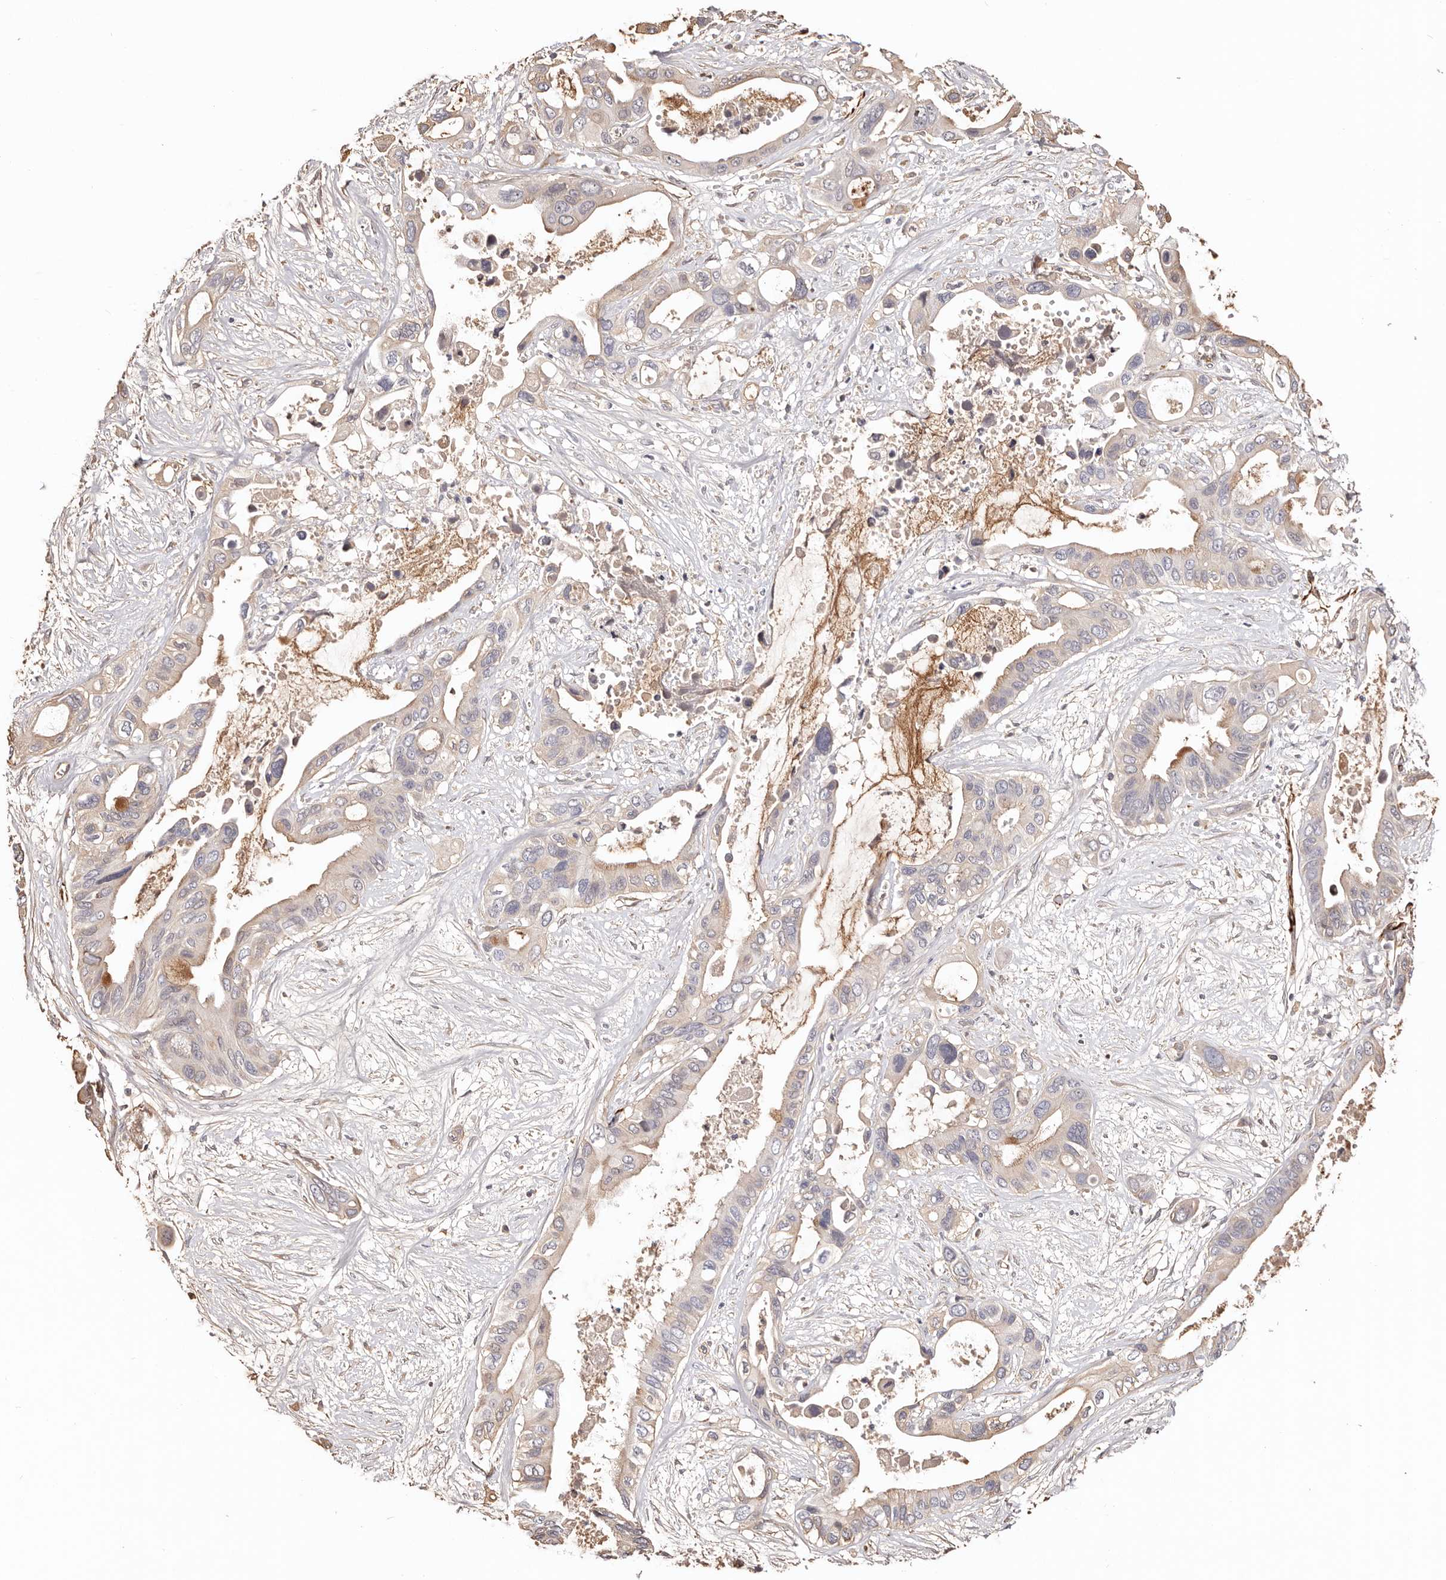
{"staining": {"intensity": "weak", "quantity": "<25%", "location": "cytoplasmic/membranous"}, "tissue": "pancreatic cancer", "cell_type": "Tumor cells", "image_type": "cancer", "snomed": [{"axis": "morphology", "description": "Adenocarcinoma, NOS"}, {"axis": "topography", "description": "Pancreas"}], "caption": "An immunohistochemistry micrograph of pancreatic adenocarcinoma is shown. There is no staining in tumor cells of pancreatic adenocarcinoma.", "gene": "ZNF557", "patient": {"sex": "male", "age": 66}}